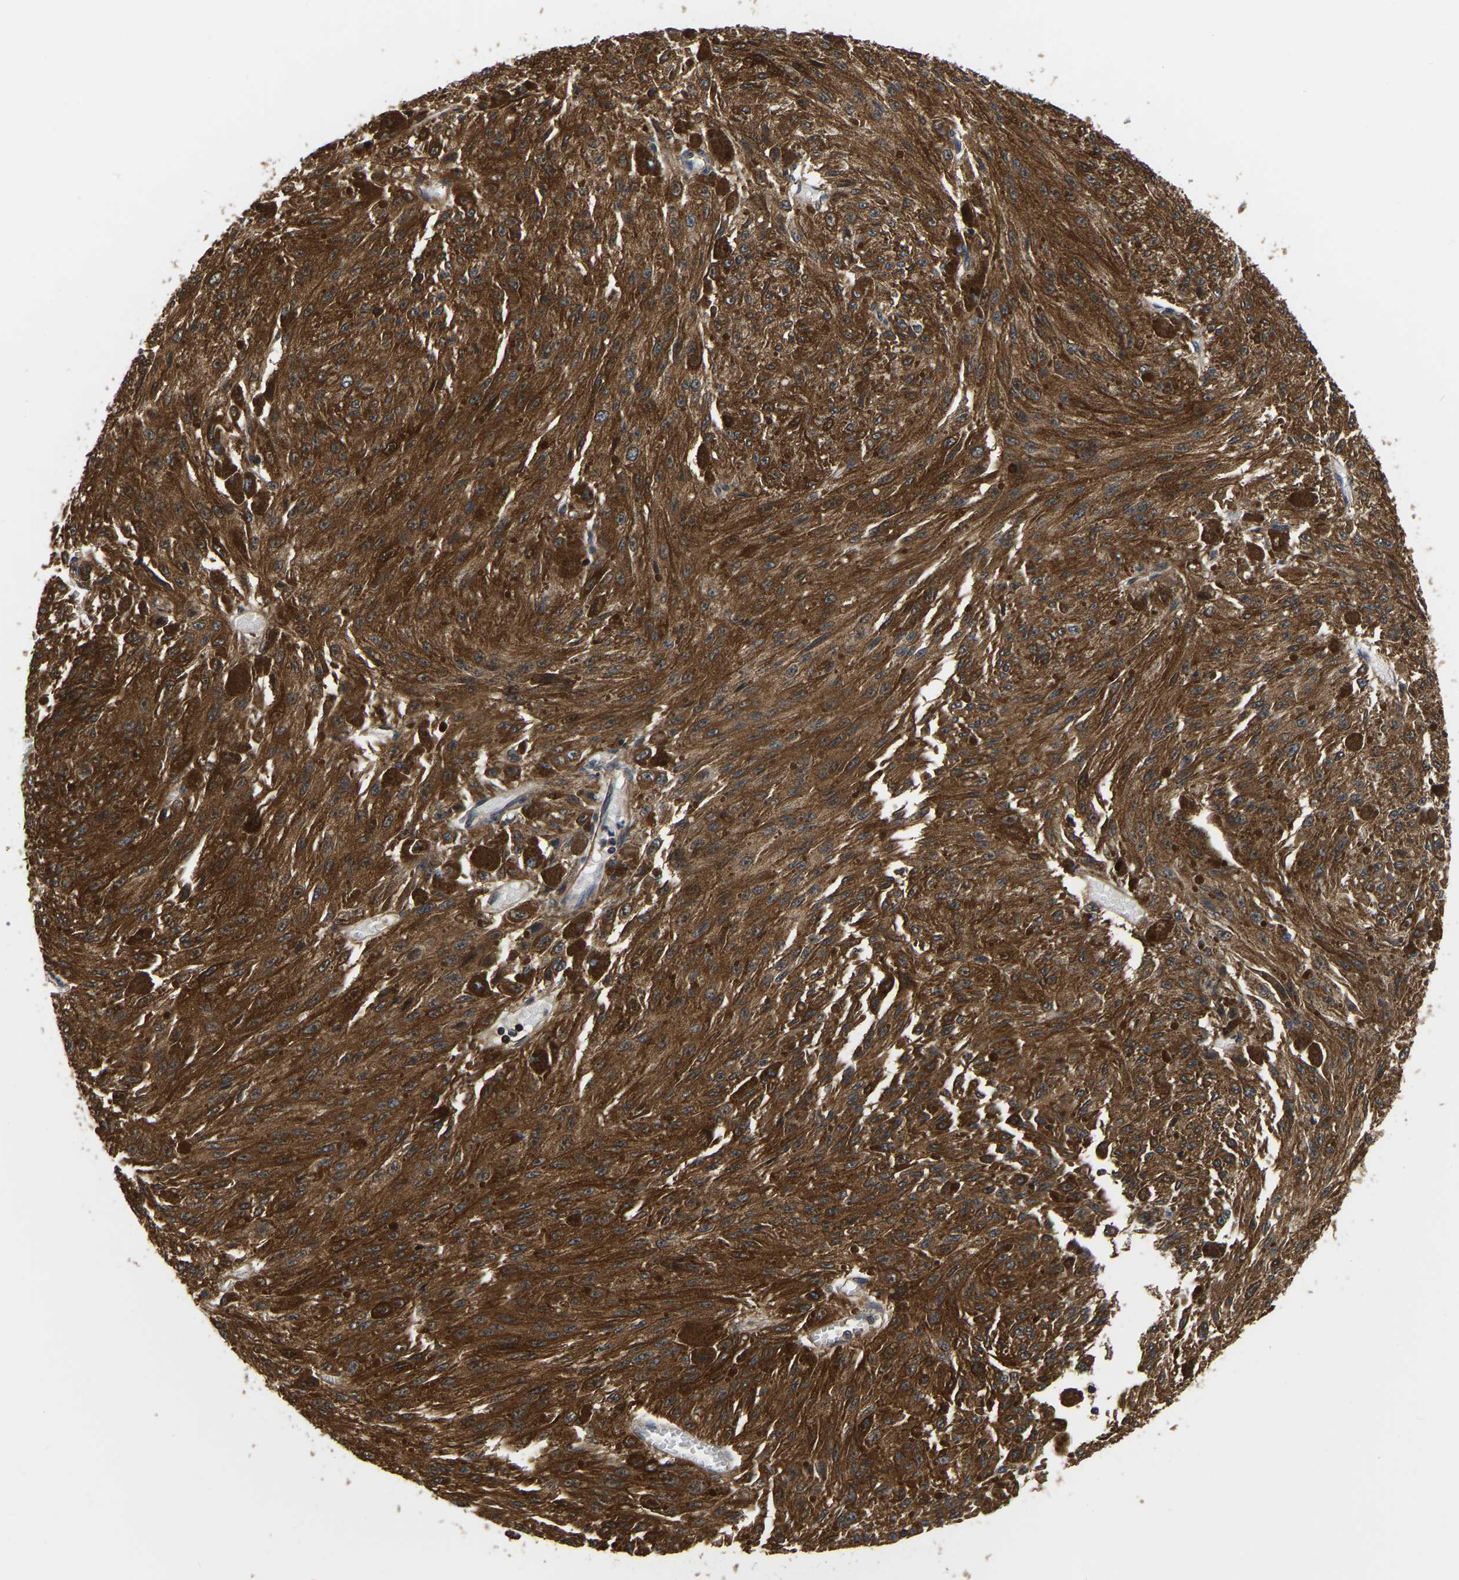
{"staining": {"intensity": "strong", "quantity": ">75%", "location": "cytoplasmic/membranous"}, "tissue": "melanoma", "cell_type": "Tumor cells", "image_type": "cancer", "snomed": [{"axis": "morphology", "description": "Malignant melanoma, NOS"}, {"axis": "topography", "description": "Other"}], "caption": "Immunohistochemistry image of melanoma stained for a protein (brown), which shows high levels of strong cytoplasmic/membranous expression in approximately >75% of tumor cells.", "gene": "GARS1", "patient": {"sex": "male", "age": 79}}